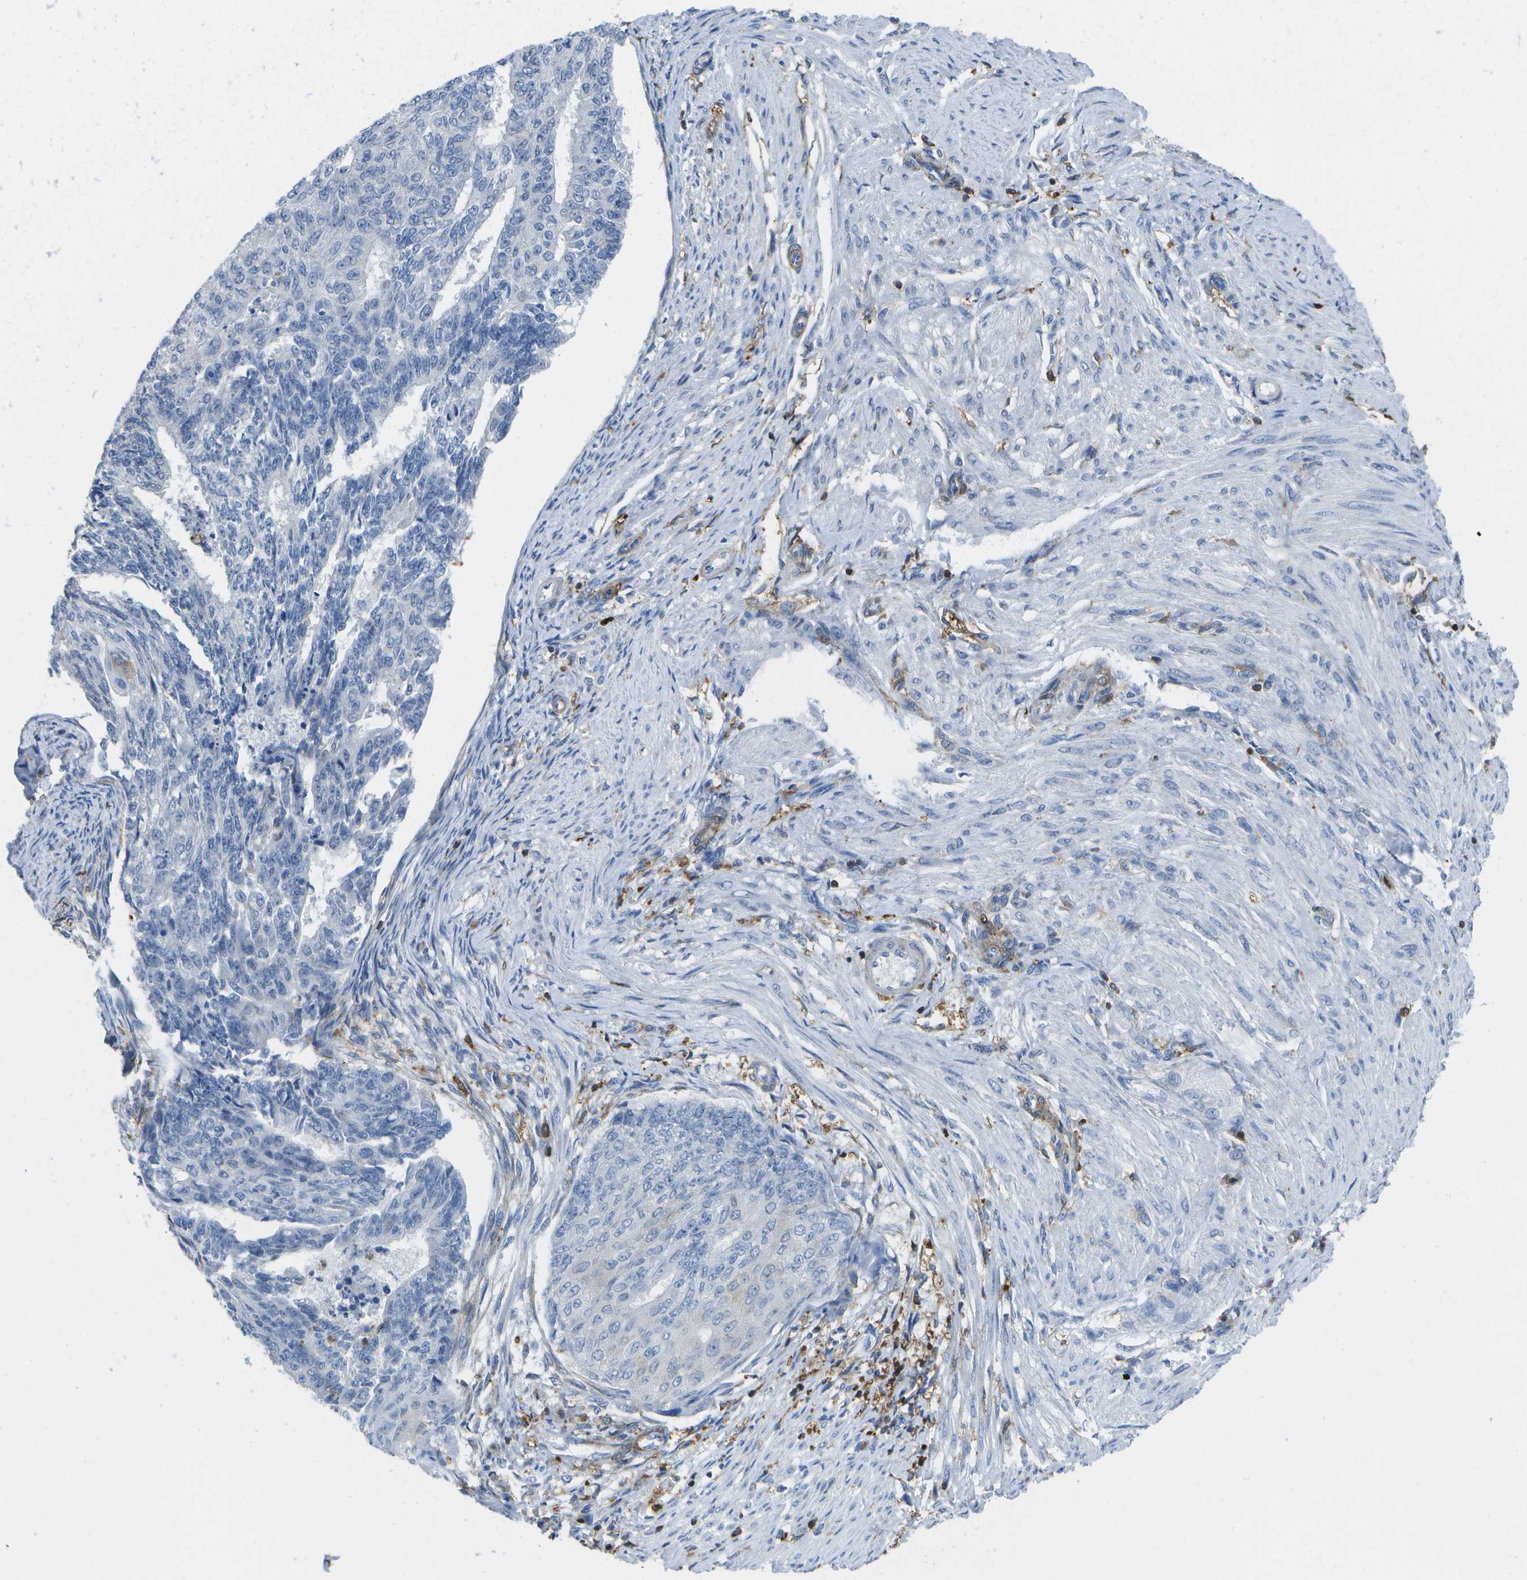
{"staining": {"intensity": "negative", "quantity": "none", "location": "none"}, "tissue": "endometrial cancer", "cell_type": "Tumor cells", "image_type": "cancer", "snomed": [{"axis": "morphology", "description": "Adenocarcinoma, NOS"}, {"axis": "topography", "description": "Endometrium"}], "caption": "The IHC image has no significant staining in tumor cells of adenocarcinoma (endometrial) tissue.", "gene": "RCSD1", "patient": {"sex": "female", "age": 32}}